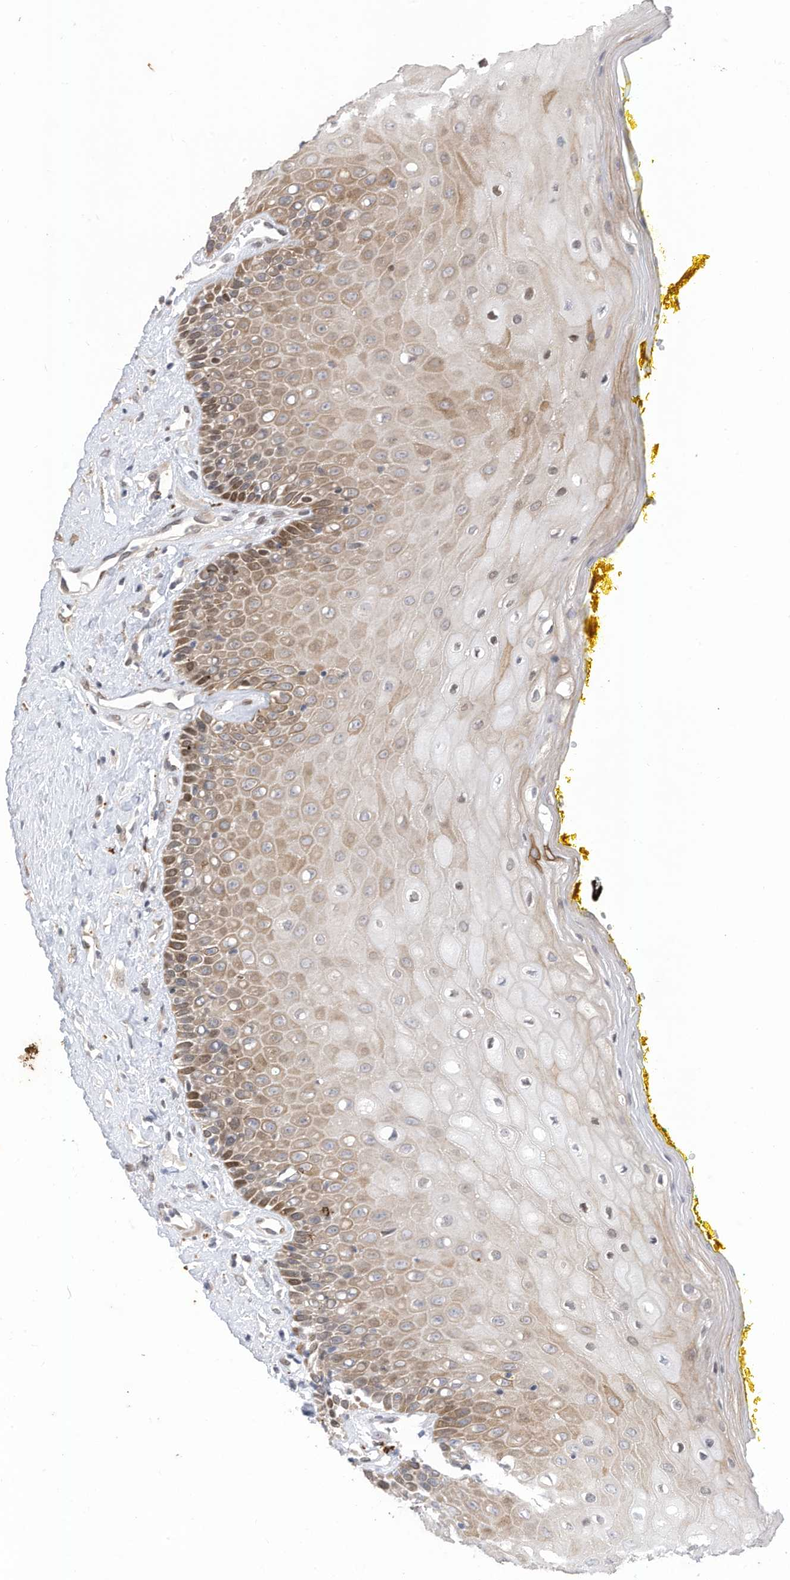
{"staining": {"intensity": "moderate", "quantity": "25%-75%", "location": "cytoplasmic/membranous,nuclear"}, "tissue": "oral mucosa", "cell_type": "Squamous epithelial cells", "image_type": "normal", "snomed": [{"axis": "morphology", "description": "Normal tissue, NOS"}, {"axis": "morphology", "description": "Squamous cell carcinoma, NOS"}, {"axis": "topography", "description": "Oral tissue"}, {"axis": "topography", "description": "Head-Neck"}], "caption": "Immunohistochemistry (IHC) of normal human oral mucosa exhibits medium levels of moderate cytoplasmic/membranous,nuclear staining in approximately 25%-75% of squamous epithelial cells.", "gene": "RABL3", "patient": {"sex": "female", "age": 70}}